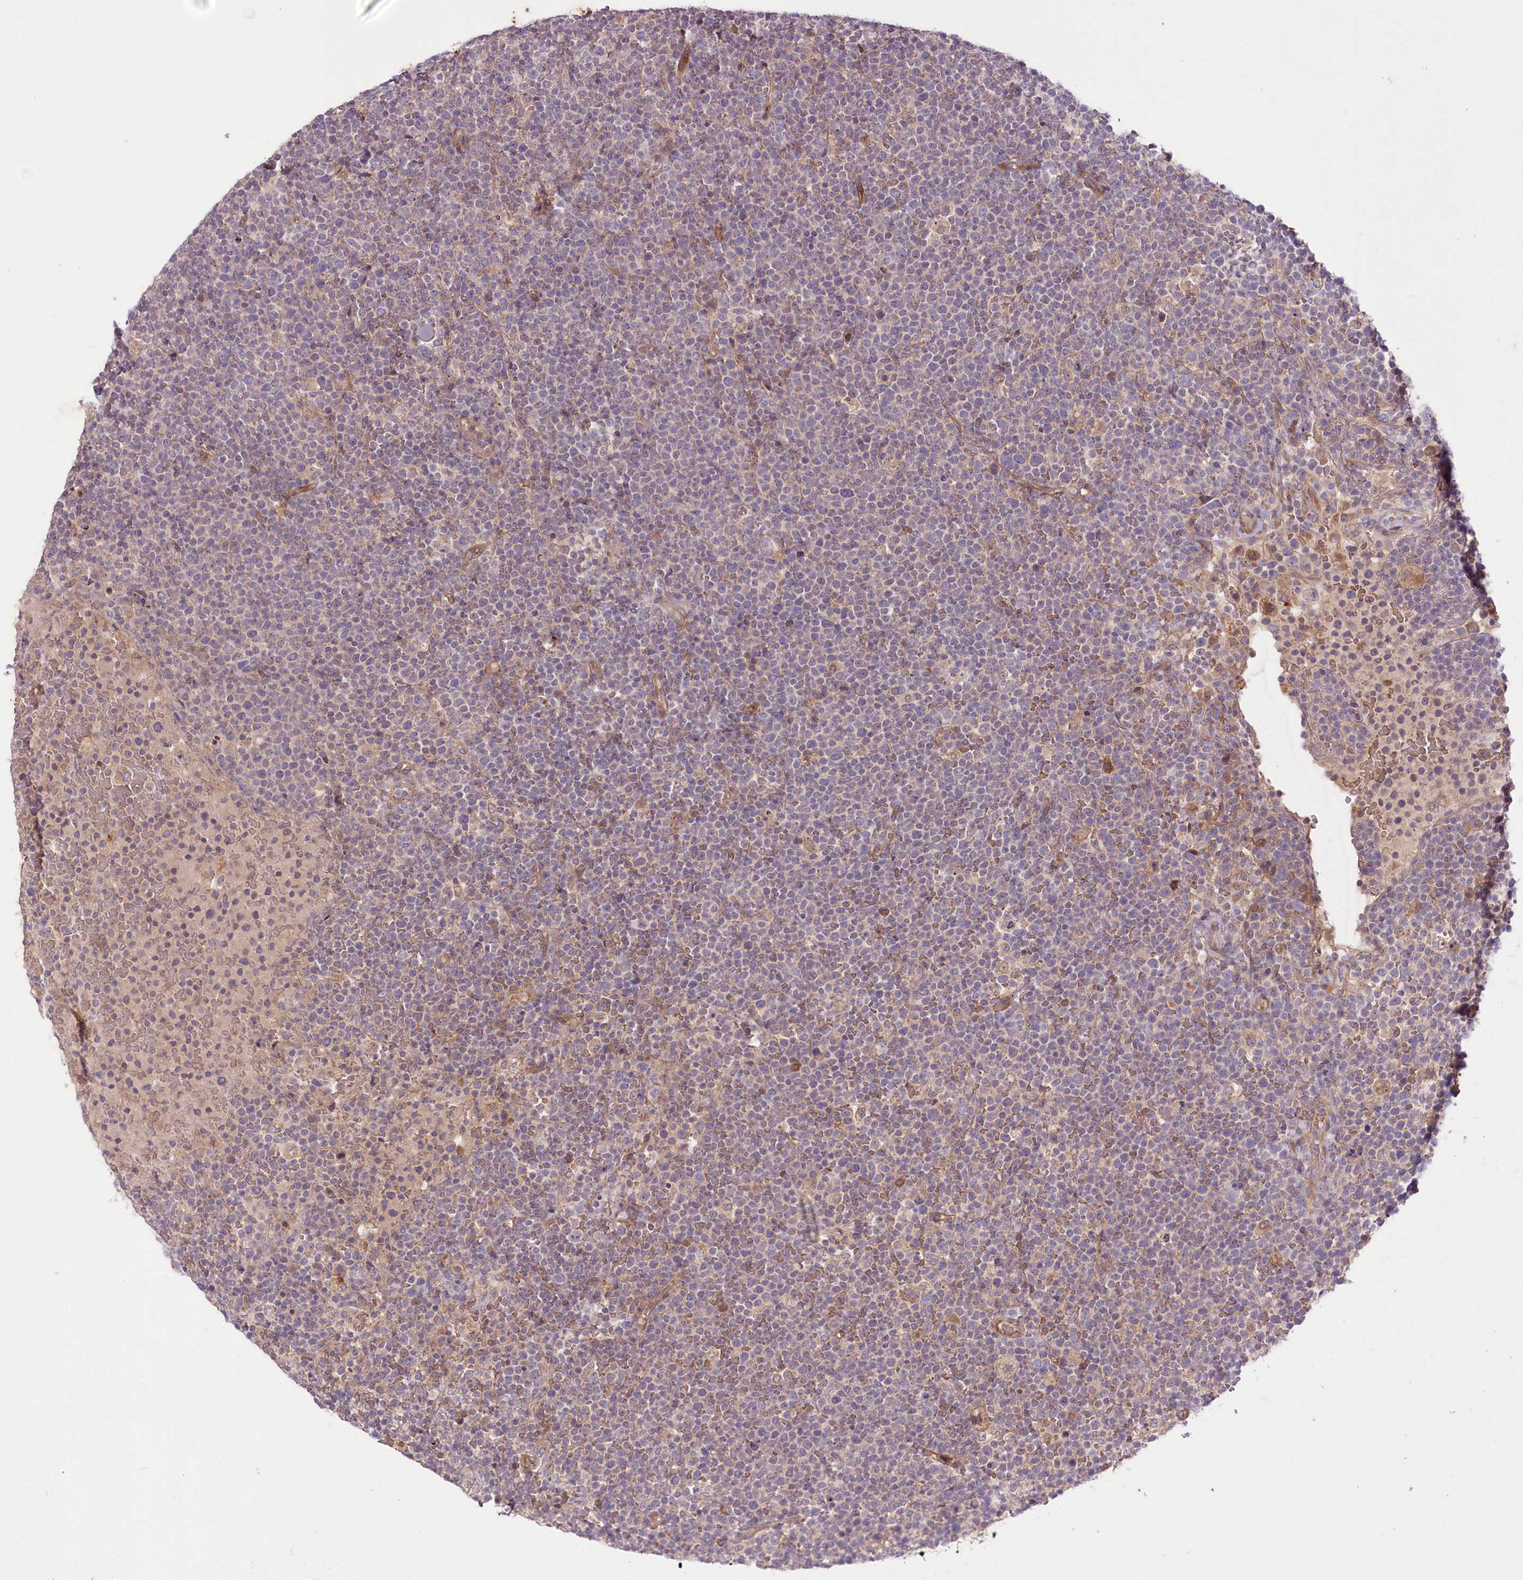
{"staining": {"intensity": "negative", "quantity": "none", "location": "none"}, "tissue": "lymphoma", "cell_type": "Tumor cells", "image_type": "cancer", "snomed": [{"axis": "morphology", "description": "Malignant lymphoma, non-Hodgkin's type, High grade"}, {"axis": "topography", "description": "Lymph node"}], "caption": "The IHC image has no significant positivity in tumor cells of malignant lymphoma, non-Hodgkin's type (high-grade) tissue. The staining was performed using DAB (3,3'-diaminobenzidine) to visualize the protein expression in brown, while the nuclei were stained in blue with hematoxylin (Magnification: 20x).", "gene": "TRUB1", "patient": {"sex": "male", "age": 61}}